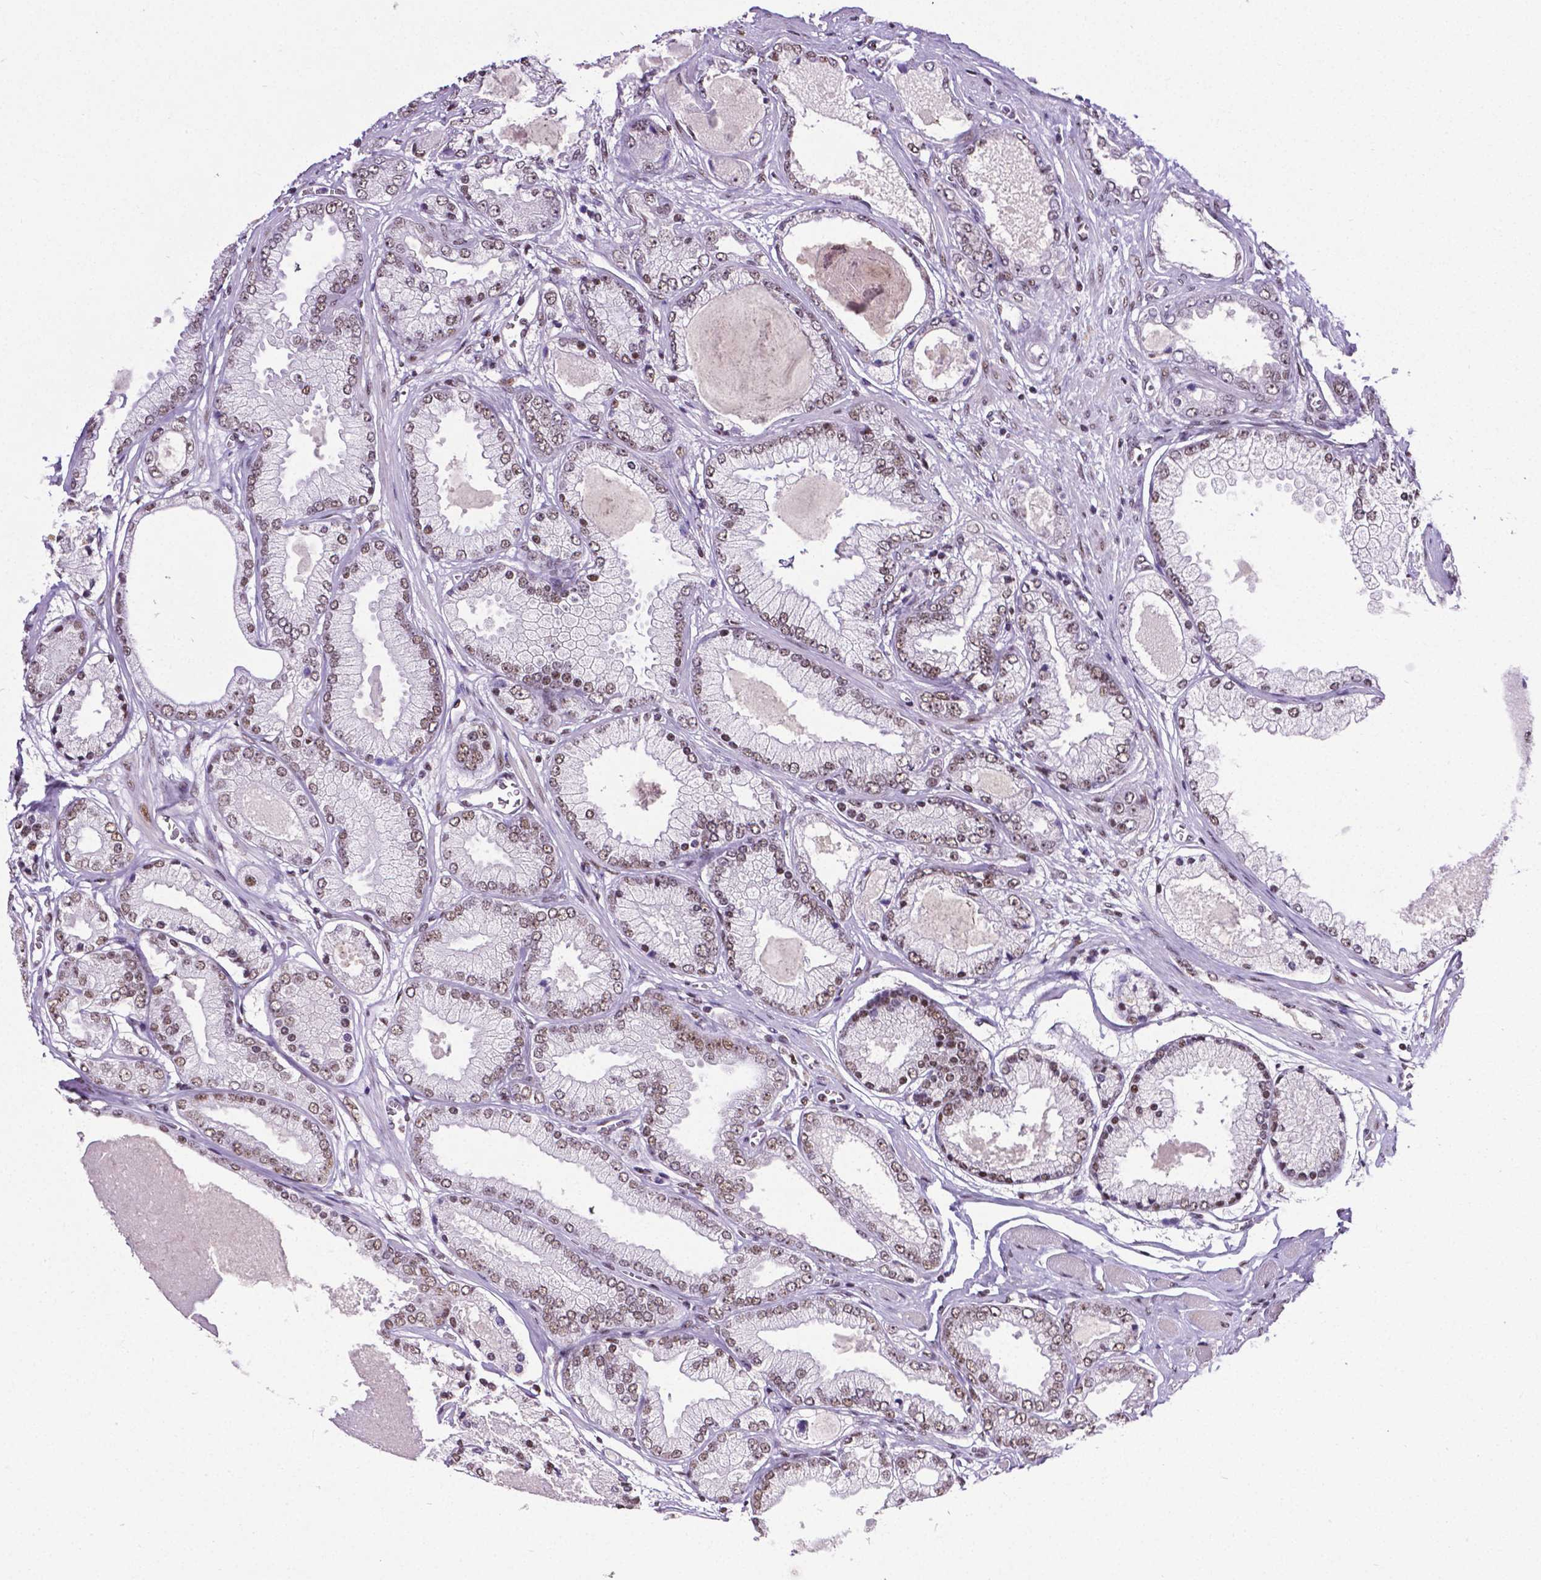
{"staining": {"intensity": "weak", "quantity": "25%-75%", "location": "nuclear"}, "tissue": "prostate cancer", "cell_type": "Tumor cells", "image_type": "cancer", "snomed": [{"axis": "morphology", "description": "Adenocarcinoma, High grade"}, {"axis": "topography", "description": "Prostate"}], "caption": "Immunohistochemistry (DAB (3,3'-diaminobenzidine)) staining of high-grade adenocarcinoma (prostate) exhibits weak nuclear protein positivity in approximately 25%-75% of tumor cells.", "gene": "REST", "patient": {"sex": "male", "age": 67}}